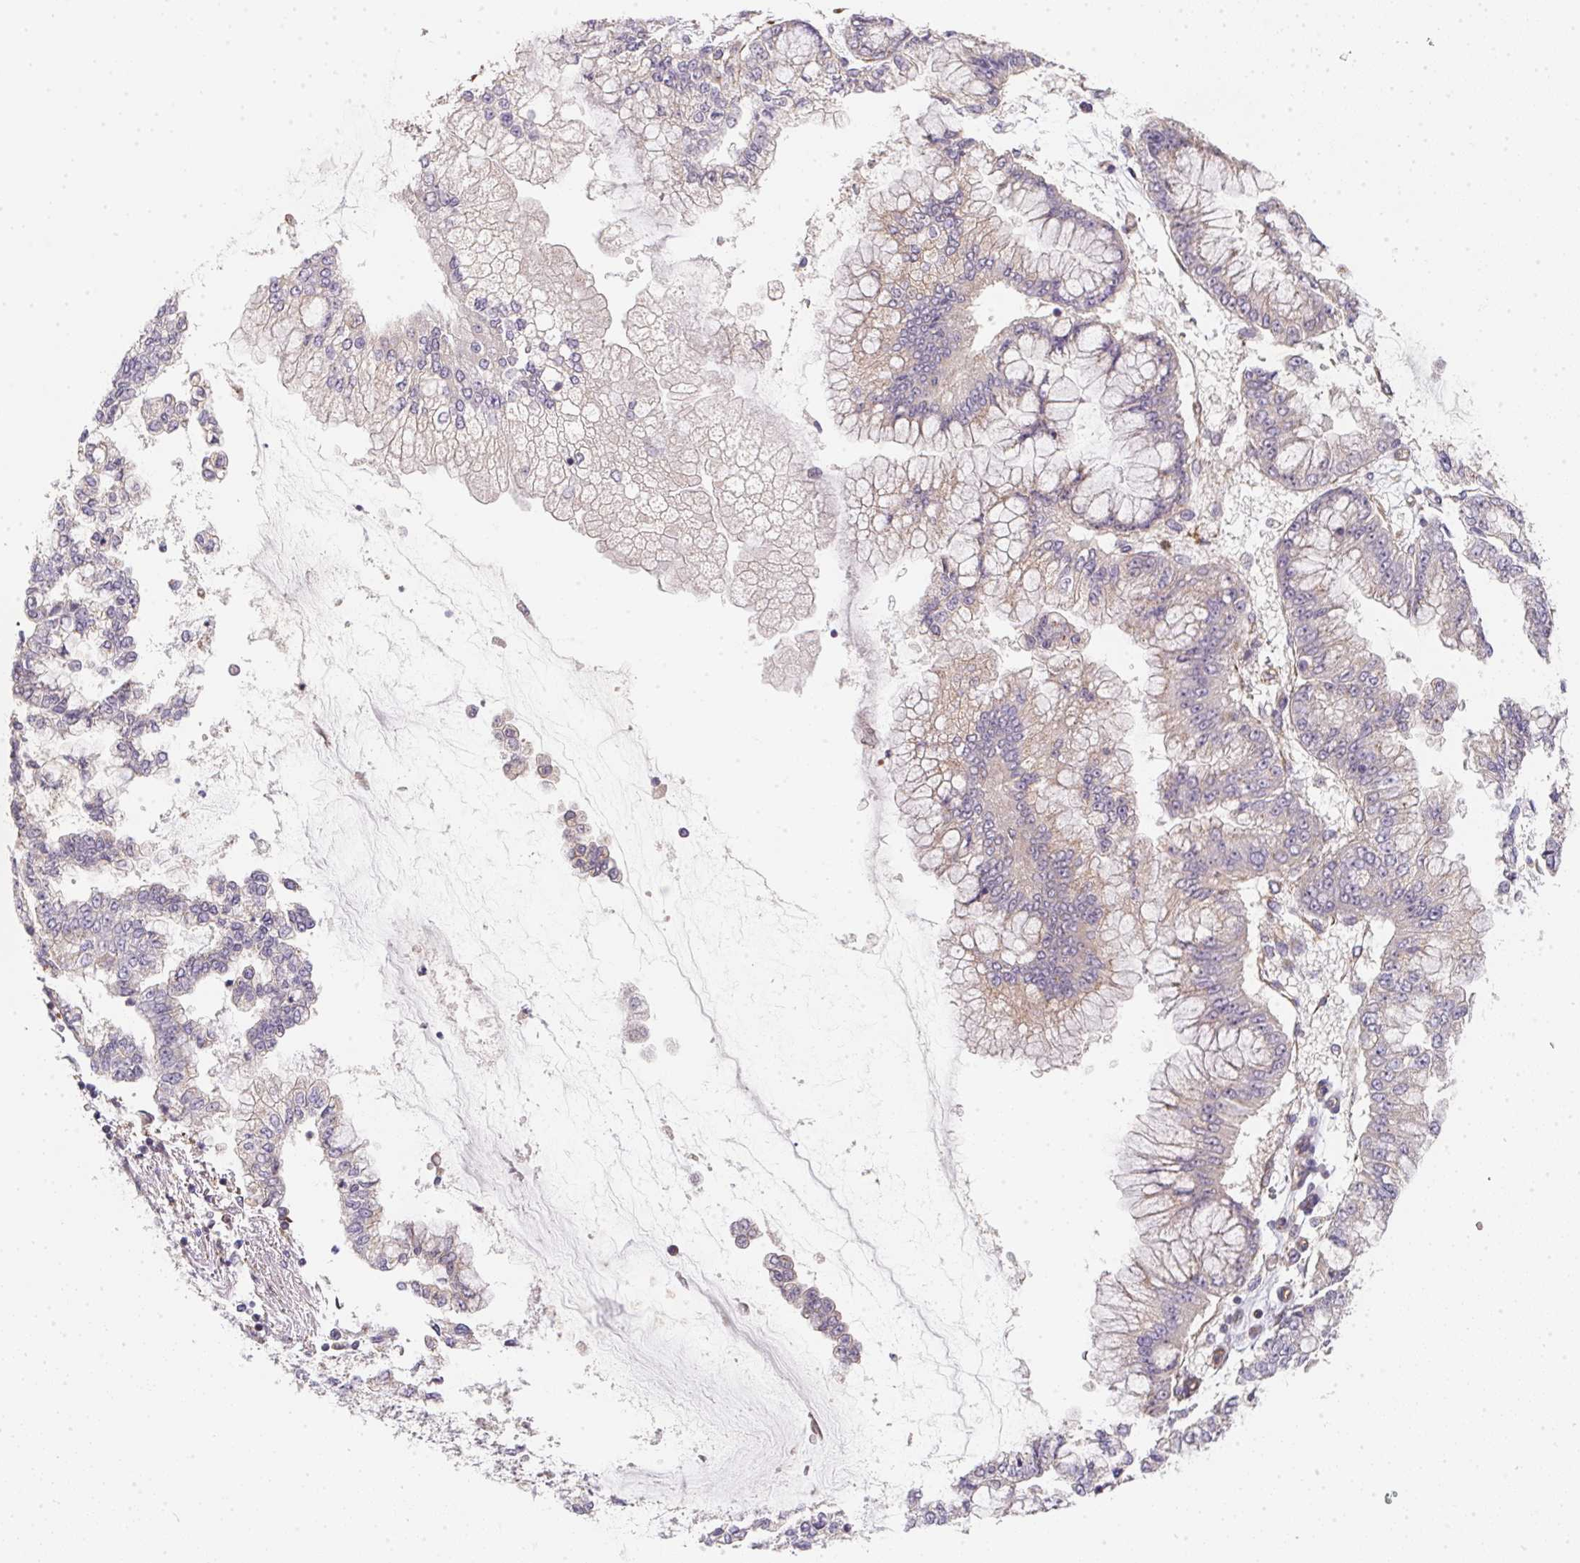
{"staining": {"intensity": "negative", "quantity": "none", "location": "none"}, "tissue": "stomach cancer", "cell_type": "Tumor cells", "image_type": "cancer", "snomed": [{"axis": "morphology", "description": "Adenocarcinoma, NOS"}, {"axis": "topography", "description": "Stomach, upper"}], "caption": "Immunohistochemistry histopathology image of neoplastic tissue: stomach cancer stained with DAB demonstrates no significant protein expression in tumor cells.", "gene": "TBKBP1", "patient": {"sex": "female", "age": 74}}